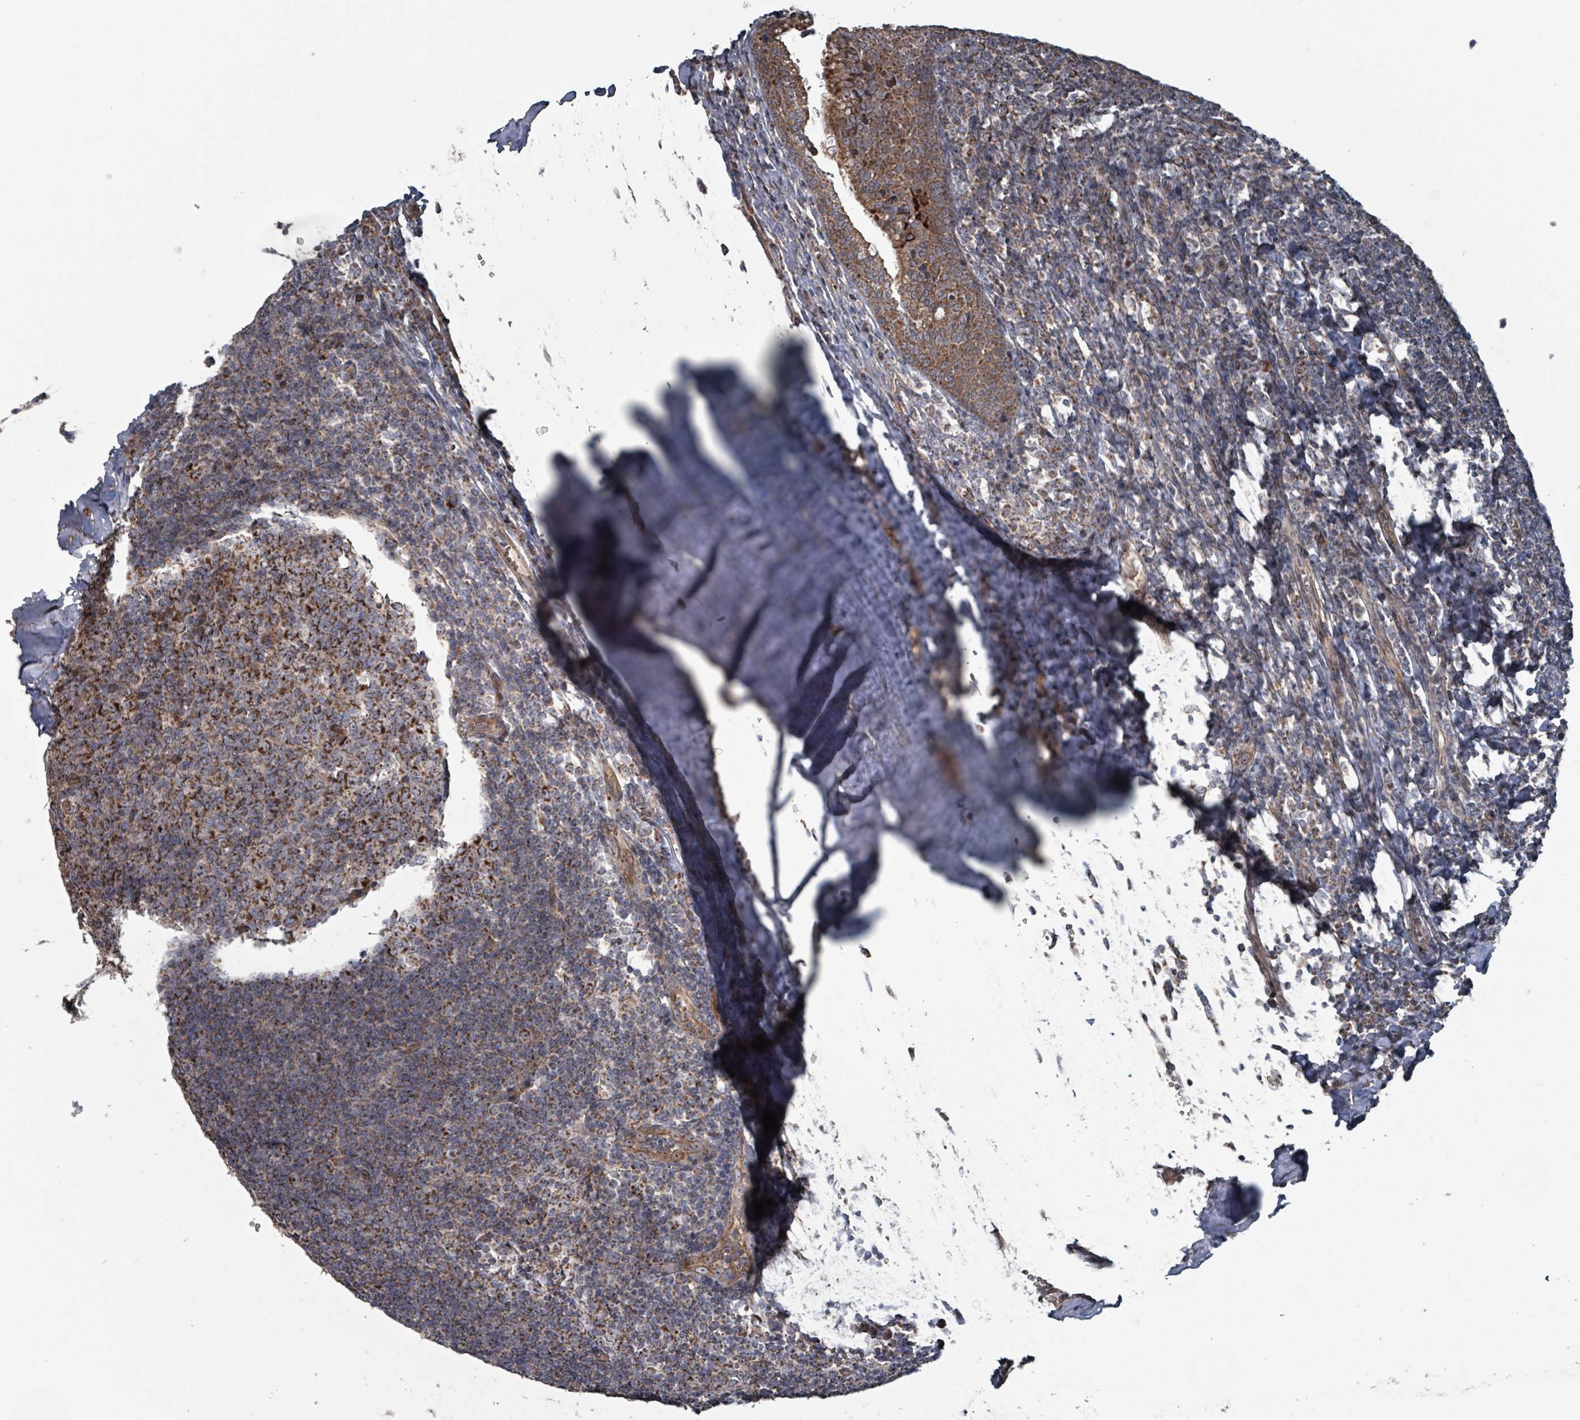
{"staining": {"intensity": "strong", "quantity": ">75%", "location": "cytoplasmic/membranous"}, "tissue": "tonsil", "cell_type": "Germinal center cells", "image_type": "normal", "snomed": [{"axis": "morphology", "description": "Normal tissue, NOS"}, {"axis": "topography", "description": "Tonsil"}], "caption": "IHC micrograph of unremarkable tonsil stained for a protein (brown), which demonstrates high levels of strong cytoplasmic/membranous expression in about >75% of germinal center cells.", "gene": "MRPL4", "patient": {"sex": "male", "age": 27}}